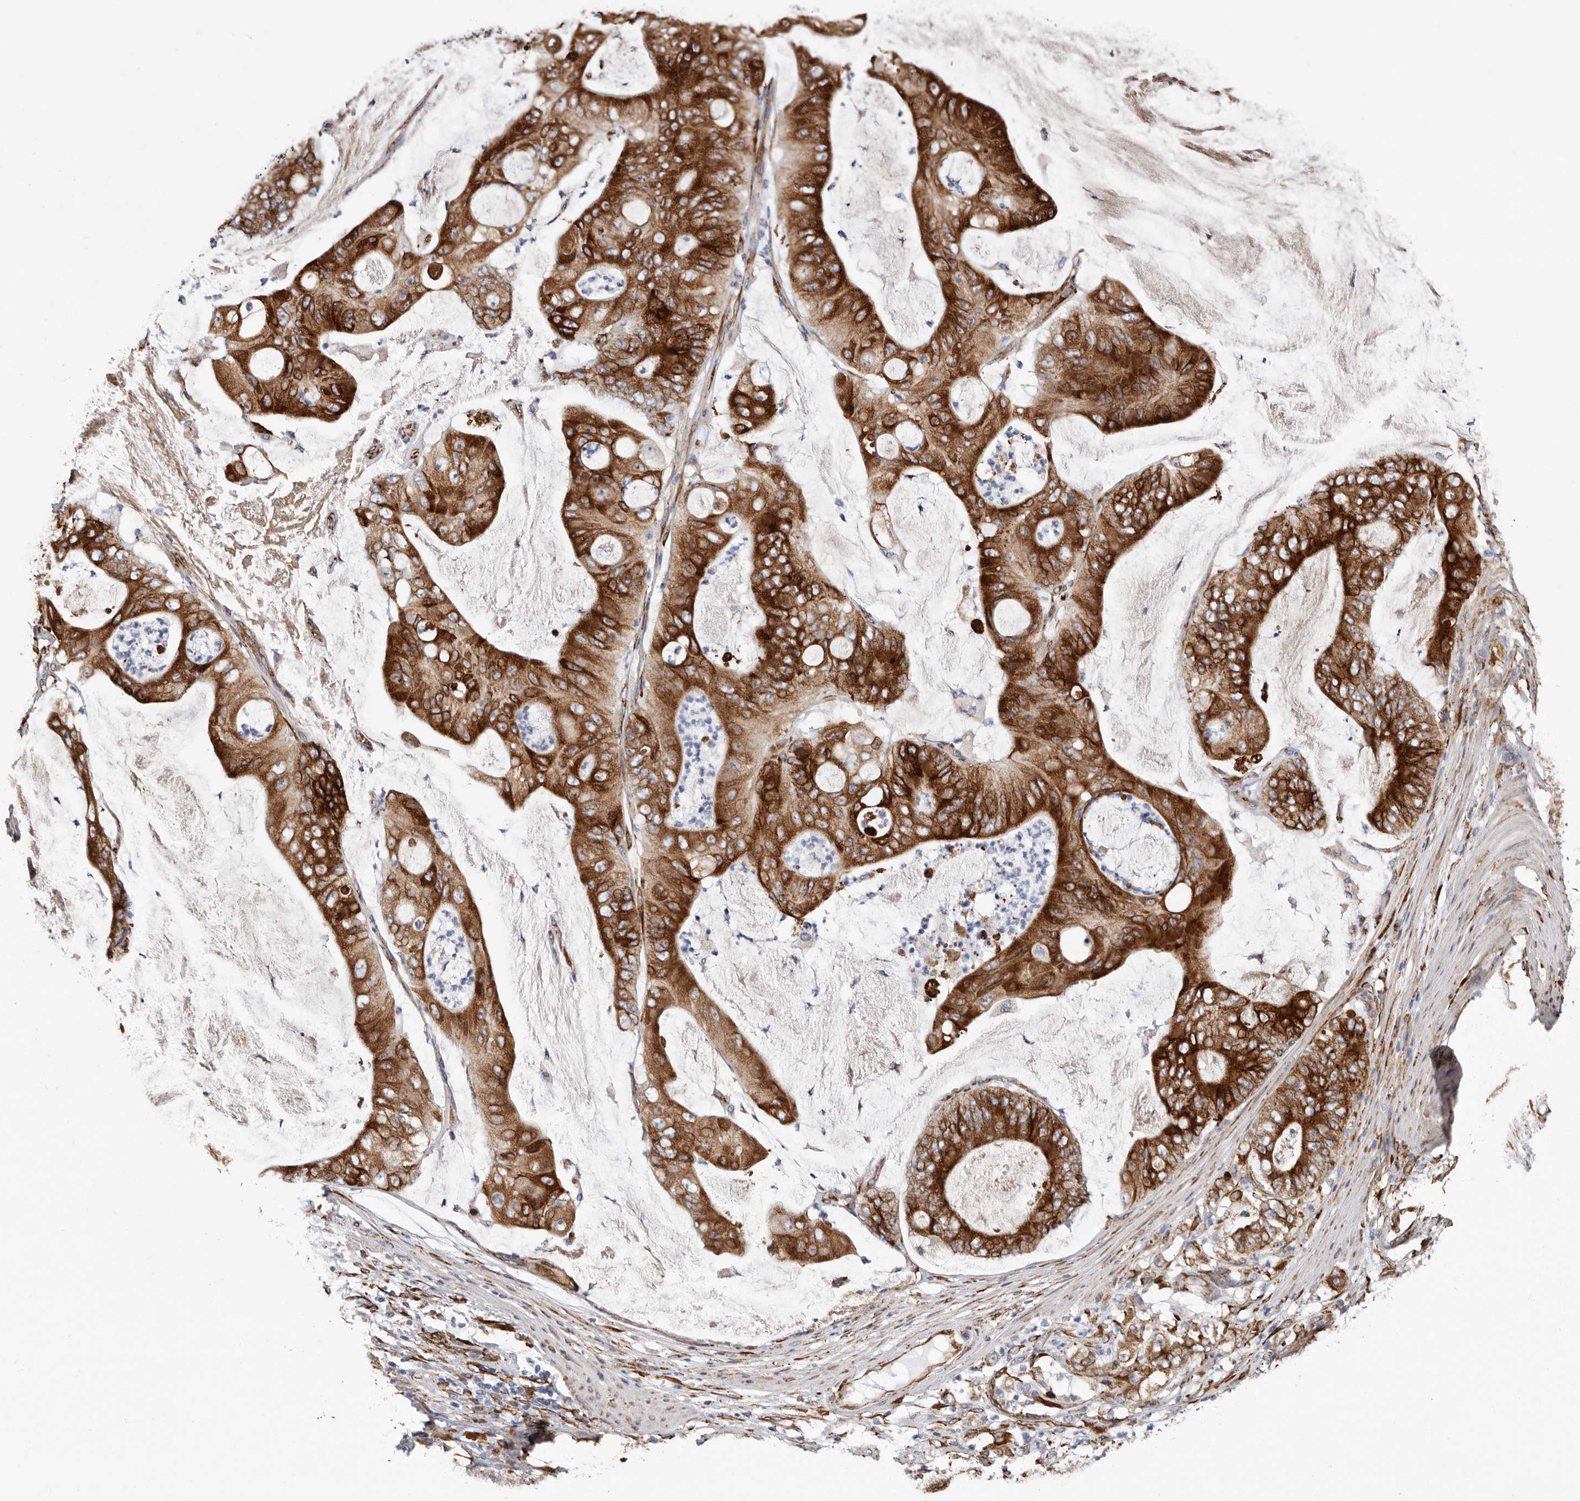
{"staining": {"intensity": "strong", "quantity": ">75%", "location": "cytoplasmic/membranous"}, "tissue": "stomach cancer", "cell_type": "Tumor cells", "image_type": "cancer", "snomed": [{"axis": "morphology", "description": "Adenocarcinoma, NOS"}, {"axis": "topography", "description": "Stomach"}], "caption": "The histopathology image shows a brown stain indicating the presence of a protein in the cytoplasmic/membranous of tumor cells in stomach cancer (adenocarcinoma).", "gene": "SEMA3E", "patient": {"sex": "female", "age": 73}}